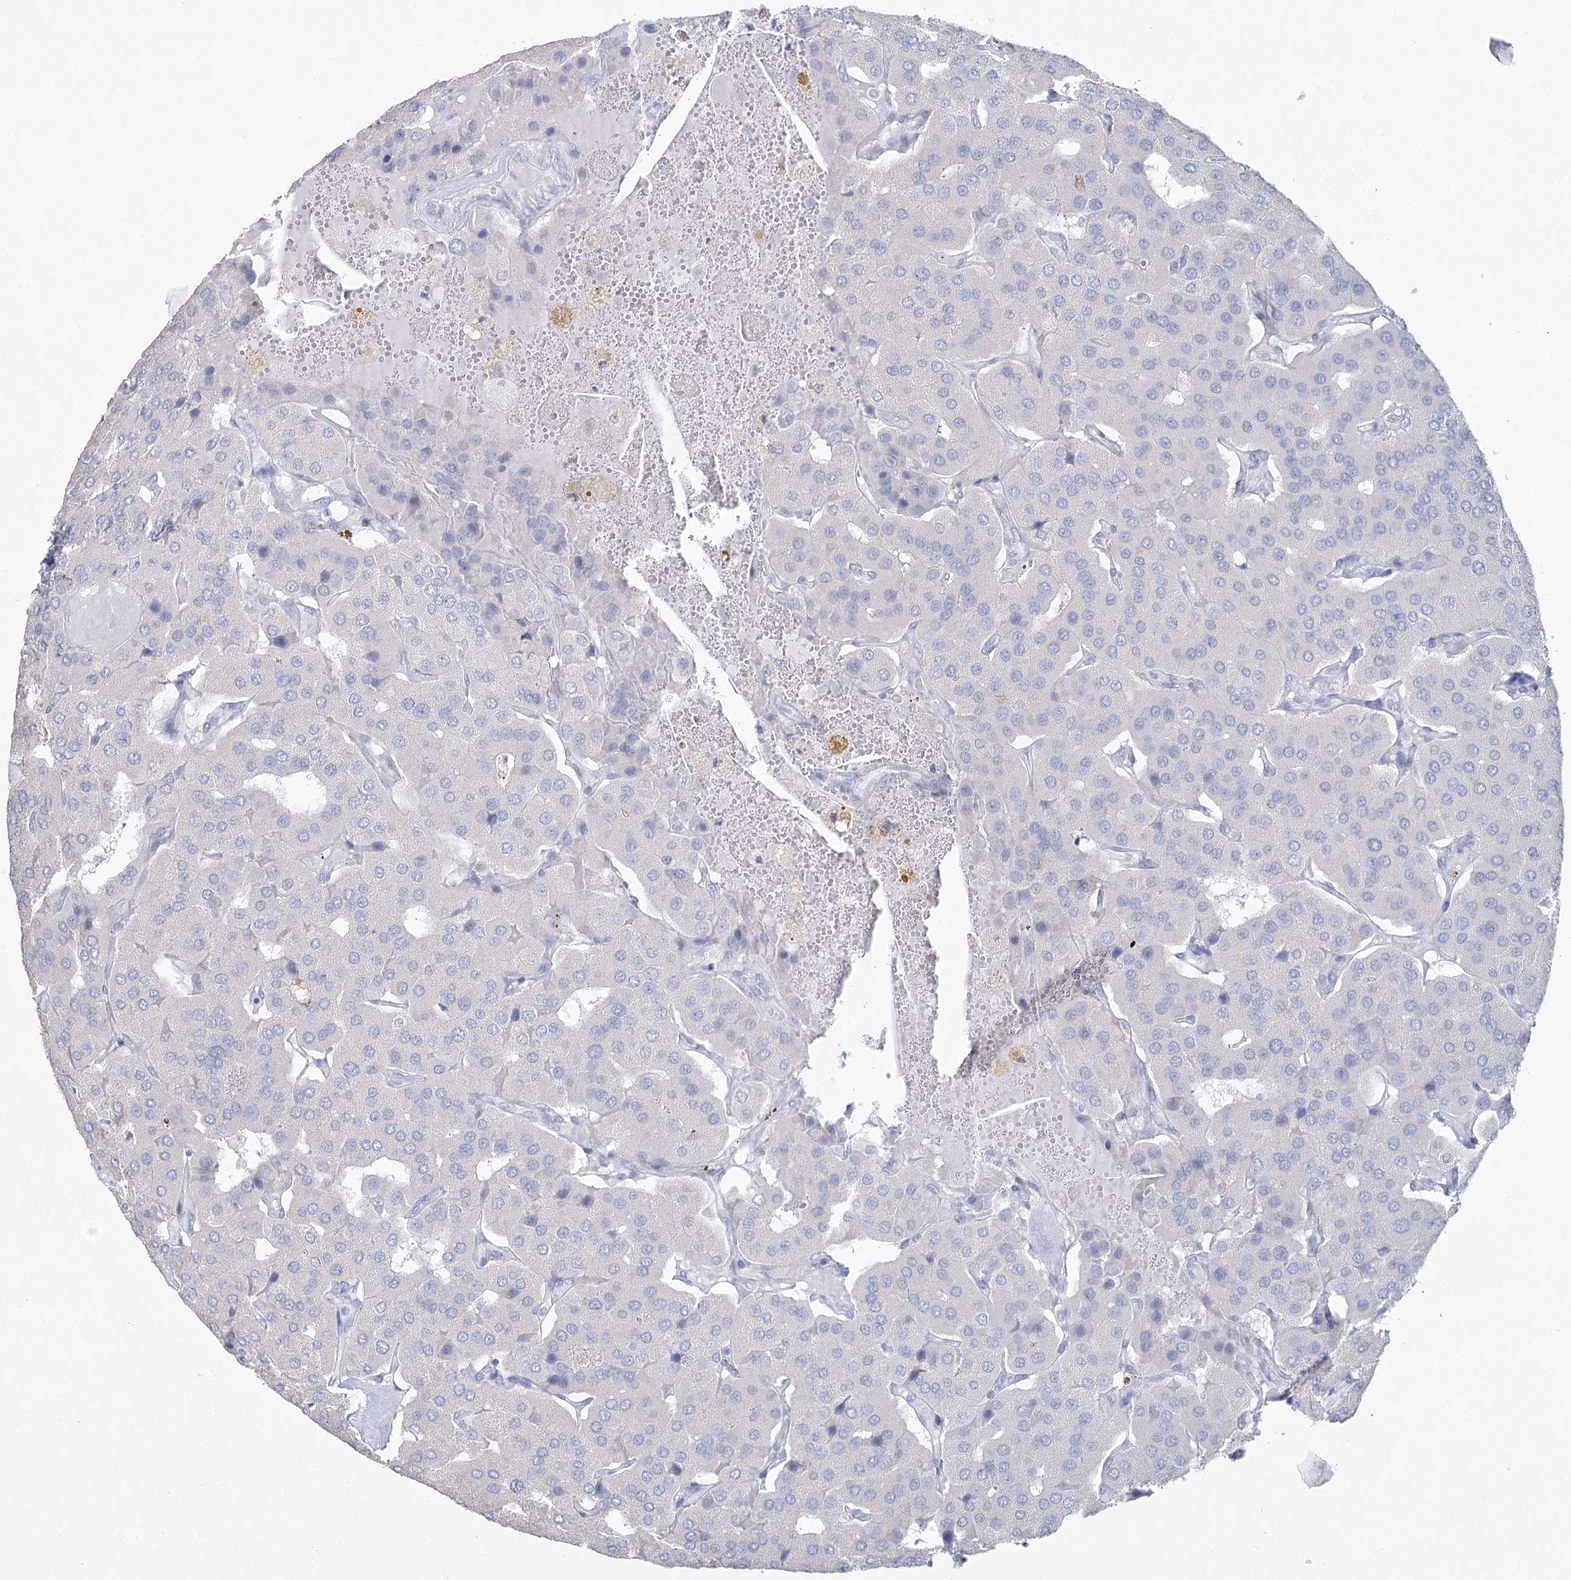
{"staining": {"intensity": "negative", "quantity": "none", "location": "none"}, "tissue": "parathyroid gland", "cell_type": "Glandular cells", "image_type": "normal", "snomed": [{"axis": "morphology", "description": "Normal tissue, NOS"}, {"axis": "morphology", "description": "Adenoma, NOS"}, {"axis": "topography", "description": "Parathyroid gland"}], "caption": "IHC of benign human parathyroid gland demonstrates no positivity in glandular cells. (DAB (3,3'-diaminobenzidine) immunohistochemistry, high magnification).", "gene": "CCDC88A", "patient": {"sex": "female", "age": 86}}